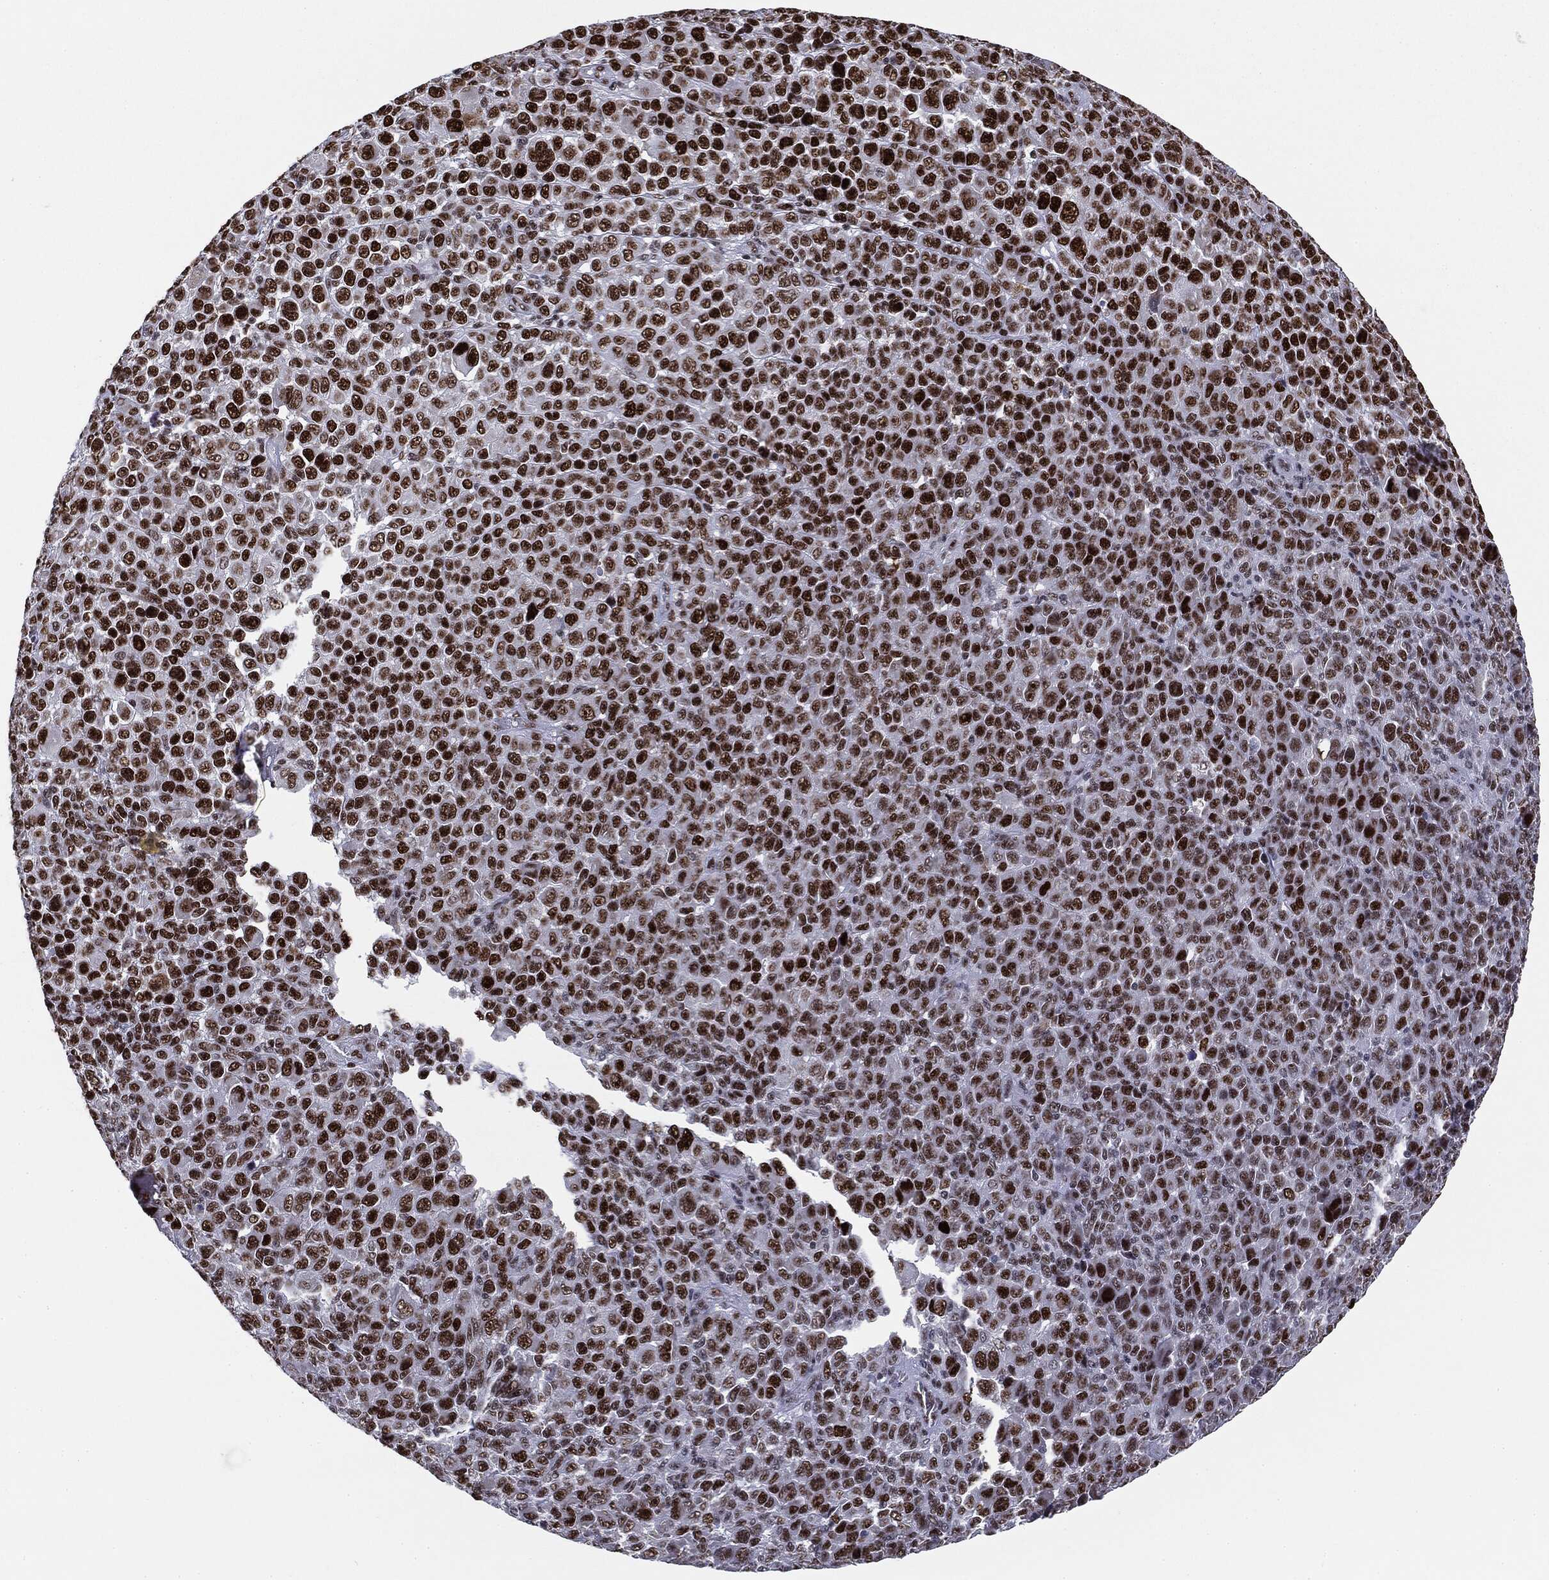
{"staining": {"intensity": "strong", "quantity": ">75%", "location": "nuclear"}, "tissue": "melanoma", "cell_type": "Tumor cells", "image_type": "cancer", "snomed": [{"axis": "morphology", "description": "Malignant melanoma, NOS"}, {"axis": "topography", "description": "Skin"}], "caption": "Immunohistochemical staining of human malignant melanoma exhibits high levels of strong nuclear protein expression in about >75% of tumor cells. The staining was performed using DAB, with brown indicating positive protein expression. Nuclei are stained blue with hematoxylin.", "gene": "MDC1", "patient": {"sex": "female", "age": 57}}